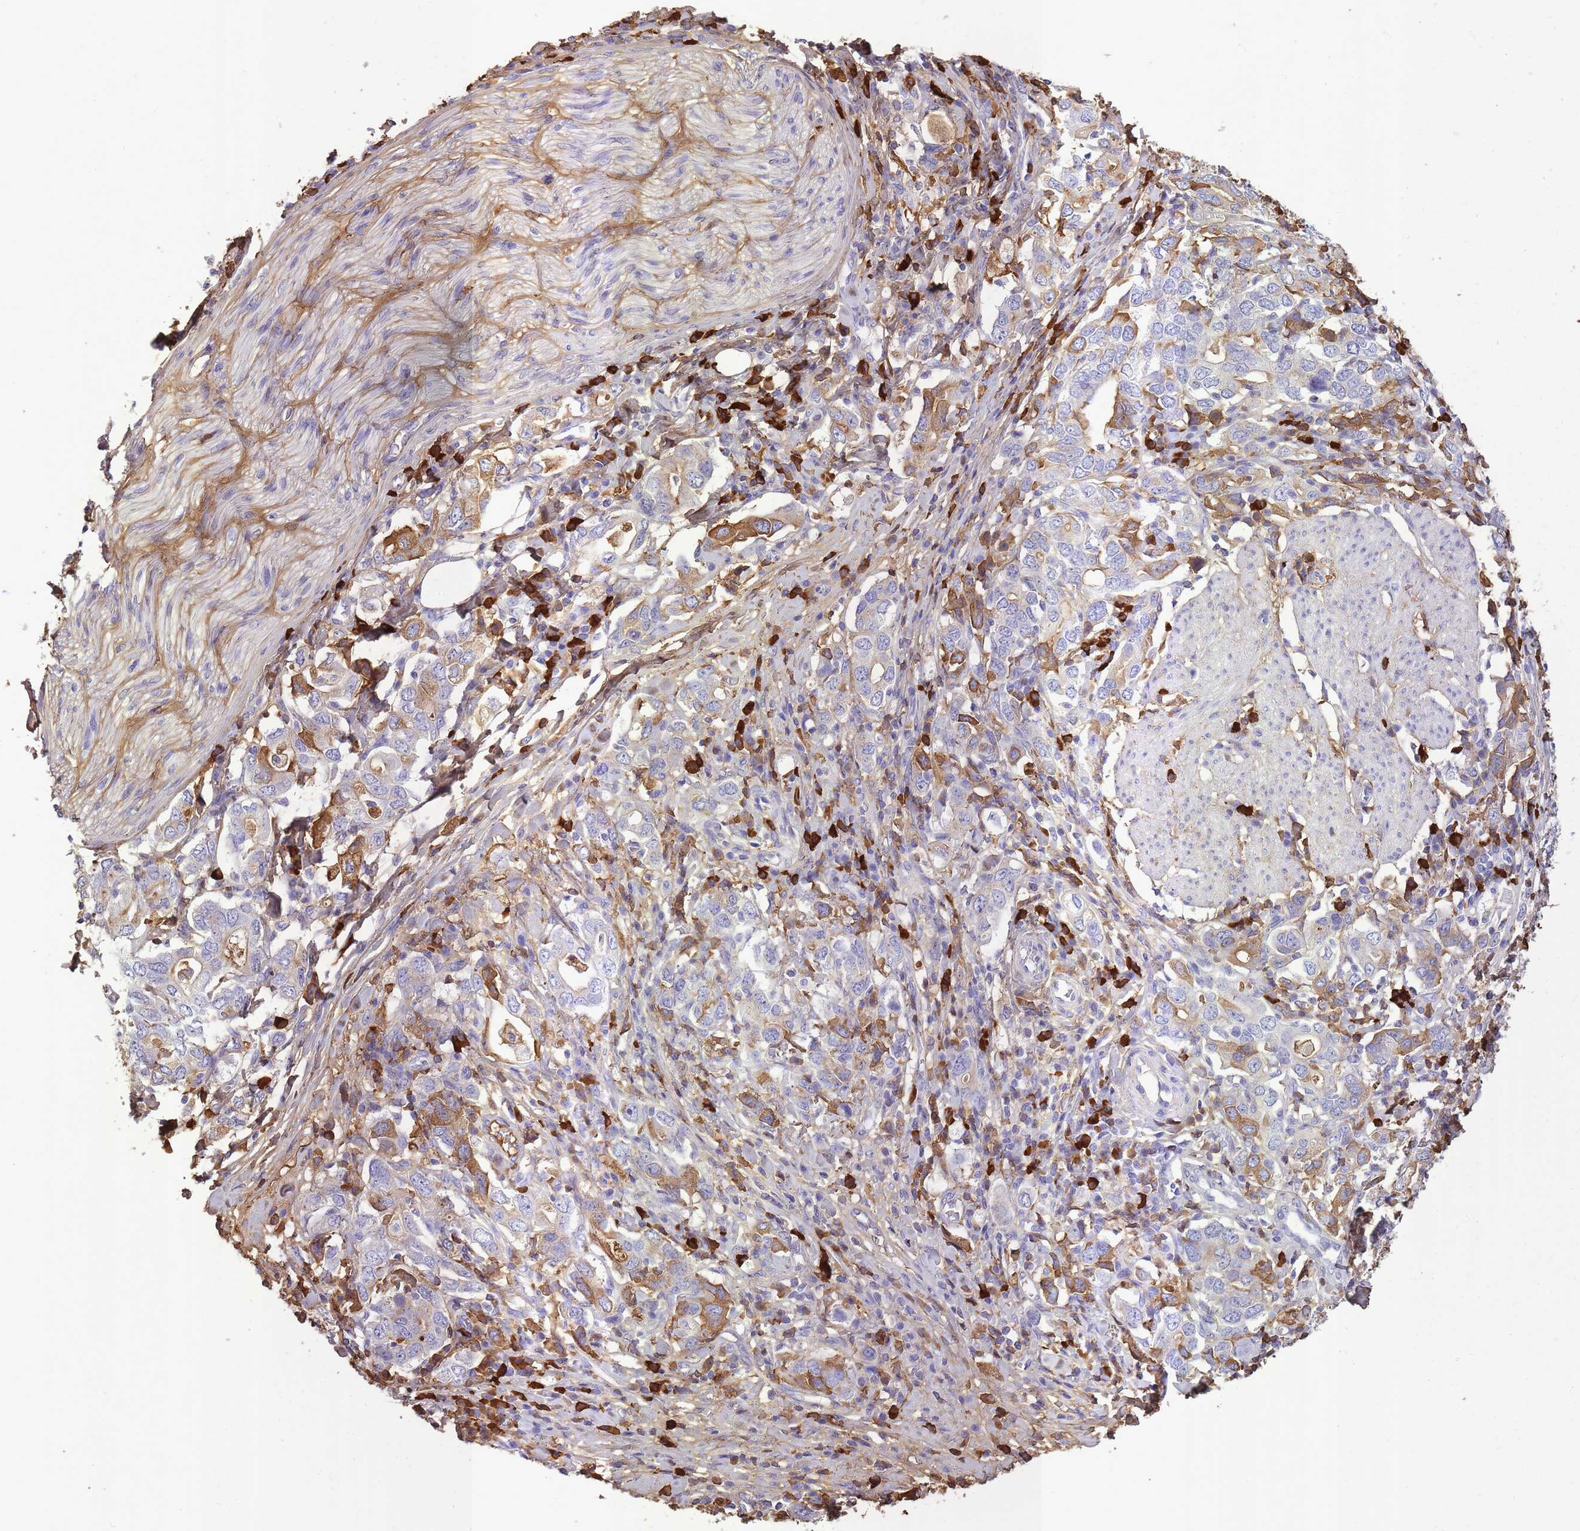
{"staining": {"intensity": "moderate", "quantity": "<25%", "location": "cytoplasmic/membranous"}, "tissue": "stomach cancer", "cell_type": "Tumor cells", "image_type": "cancer", "snomed": [{"axis": "morphology", "description": "Adenocarcinoma, NOS"}, {"axis": "topography", "description": "Stomach, upper"}, {"axis": "topography", "description": "Stomach"}], "caption": "A histopathology image of stomach cancer stained for a protein reveals moderate cytoplasmic/membranous brown staining in tumor cells.", "gene": "IGKV1D-42", "patient": {"sex": "male", "age": 62}}